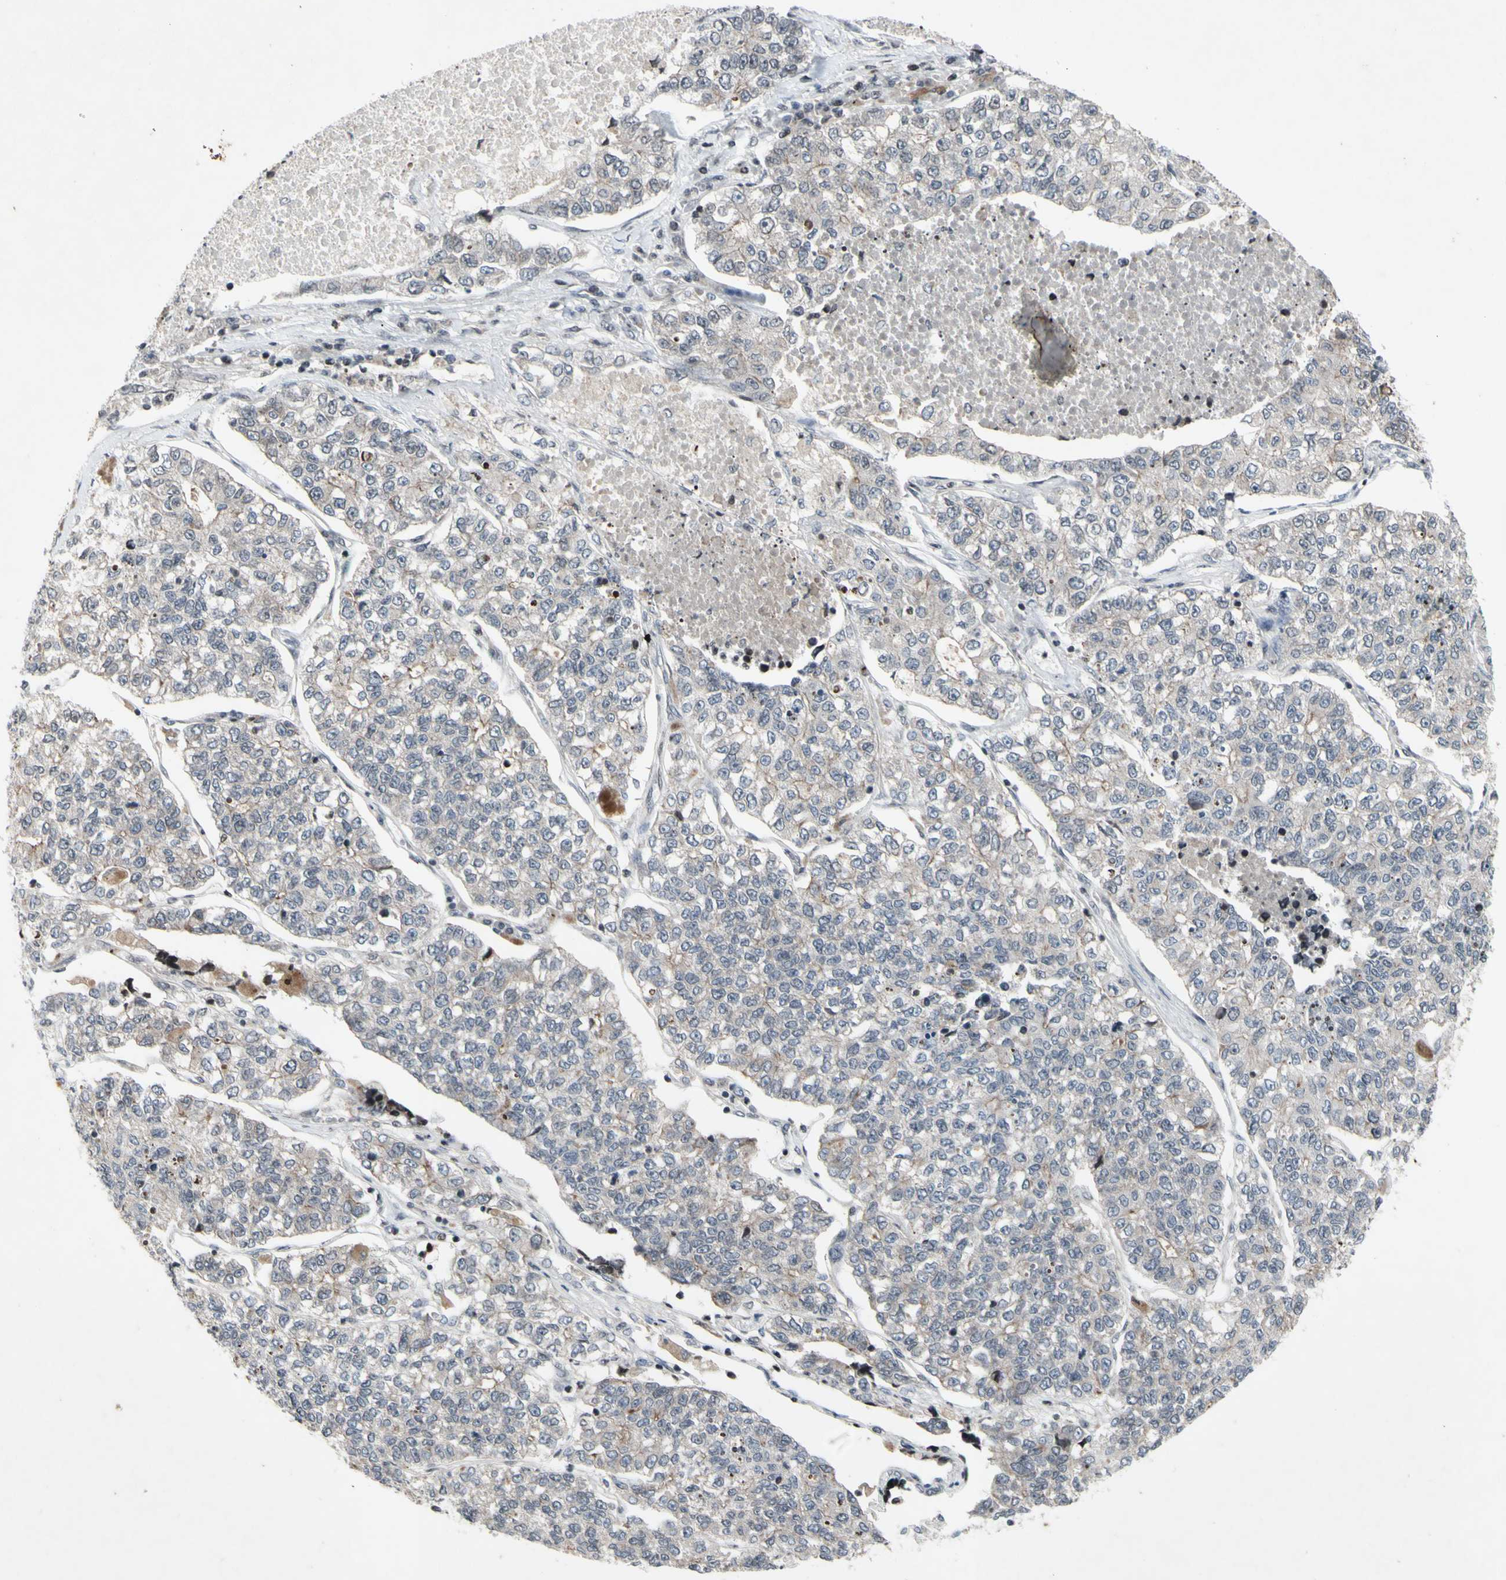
{"staining": {"intensity": "negative", "quantity": "none", "location": "none"}, "tissue": "lung cancer", "cell_type": "Tumor cells", "image_type": "cancer", "snomed": [{"axis": "morphology", "description": "Adenocarcinoma, NOS"}, {"axis": "topography", "description": "Lung"}], "caption": "Immunohistochemical staining of human lung cancer displays no significant expression in tumor cells.", "gene": "XPO1", "patient": {"sex": "male", "age": 49}}